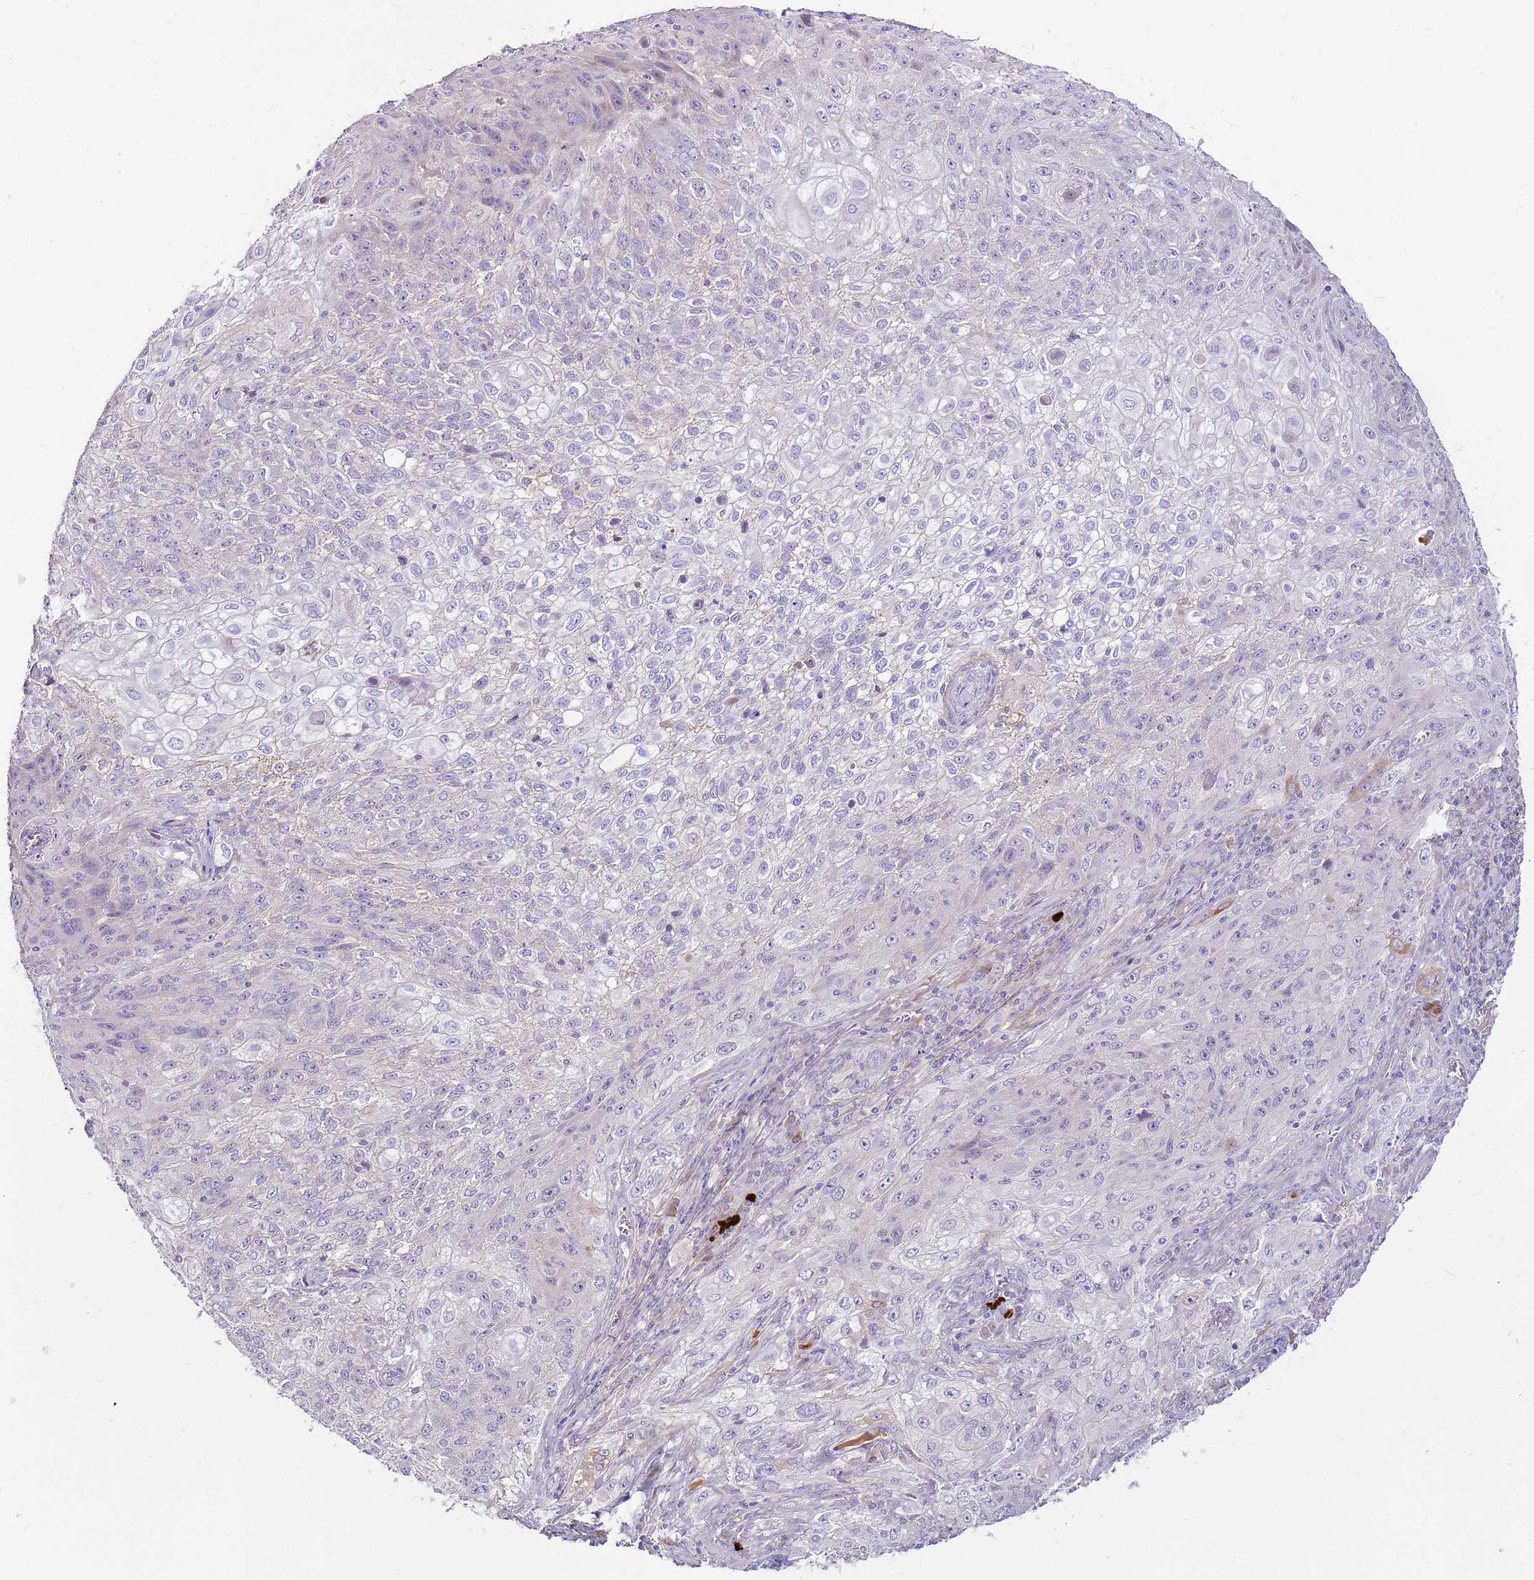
{"staining": {"intensity": "negative", "quantity": "none", "location": "none"}, "tissue": "lung cancer", "cell_type": "Tumor cells", "image_type": "cancer", "snomed": [{"axis": "morphology", "description": "Squamous cell carcinoma, NOS"}, {"axis": "topography", "description": "Lung"}], "caption": "Human squamous cell carcinoma (lung) stained for a protein using immunohistochemistry demonstrates no expression in tumor cells.", "gene": "RFK", "patient": {"sex": "female", "age": 69}}